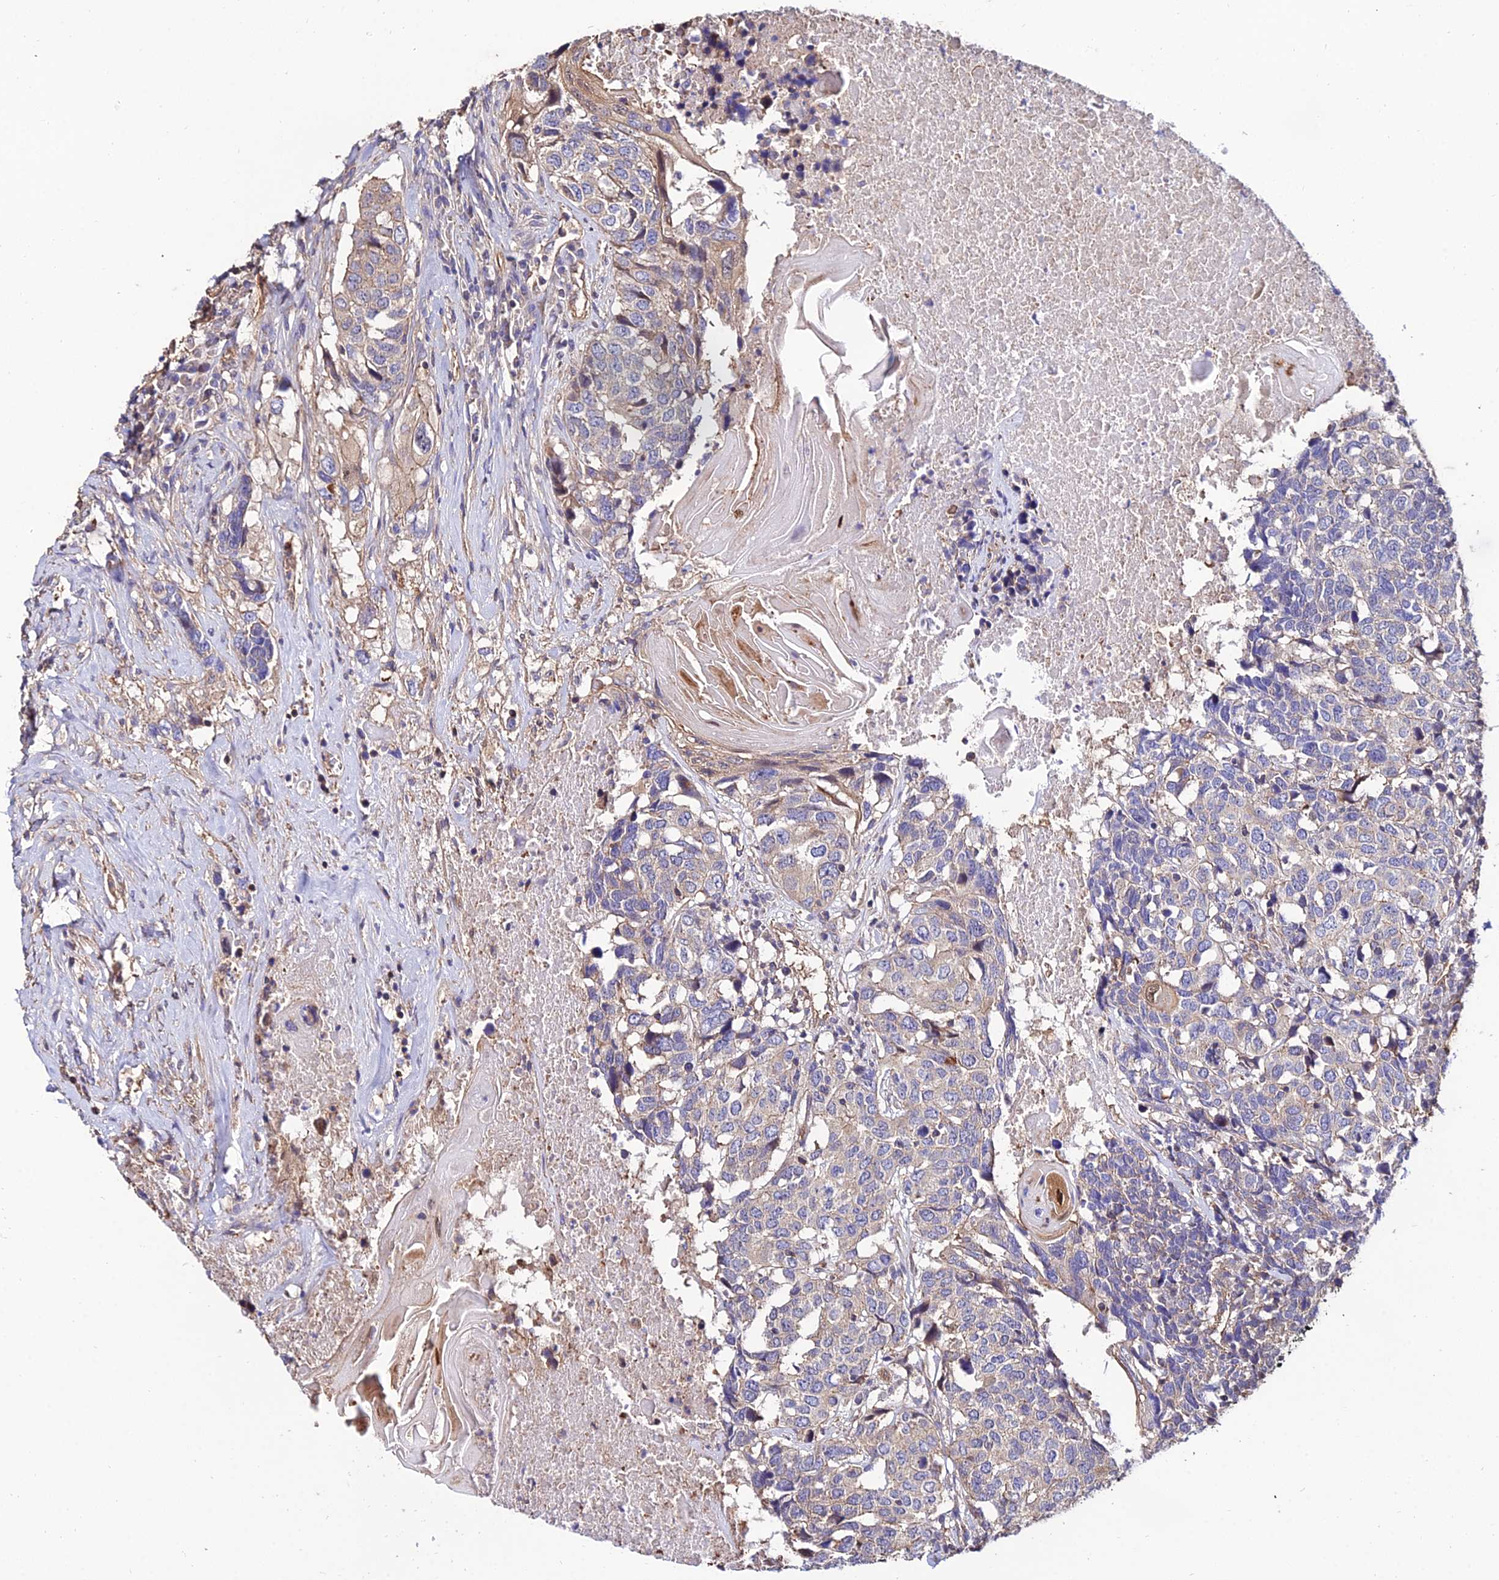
{"staining": {"intensity": "negative", "quantity": "none", "location": "none"}, "tissue": "head and neck cancer", "cell_type": "Tumor cells", "image_type": "cancer", "snomed": [{"axis": "morphology", "description": "Squamous cell carcinoma, NOS"}, {"axis": "topography", "description": "Head-Neck"}], "caption": "Human squamous cell carcinoma (head and neck) stained for a protein using immunohistochemistry displays no positivity in tumor cells.", "gene": "CALM2", "patient": {"sex": "male", "age": 66}}